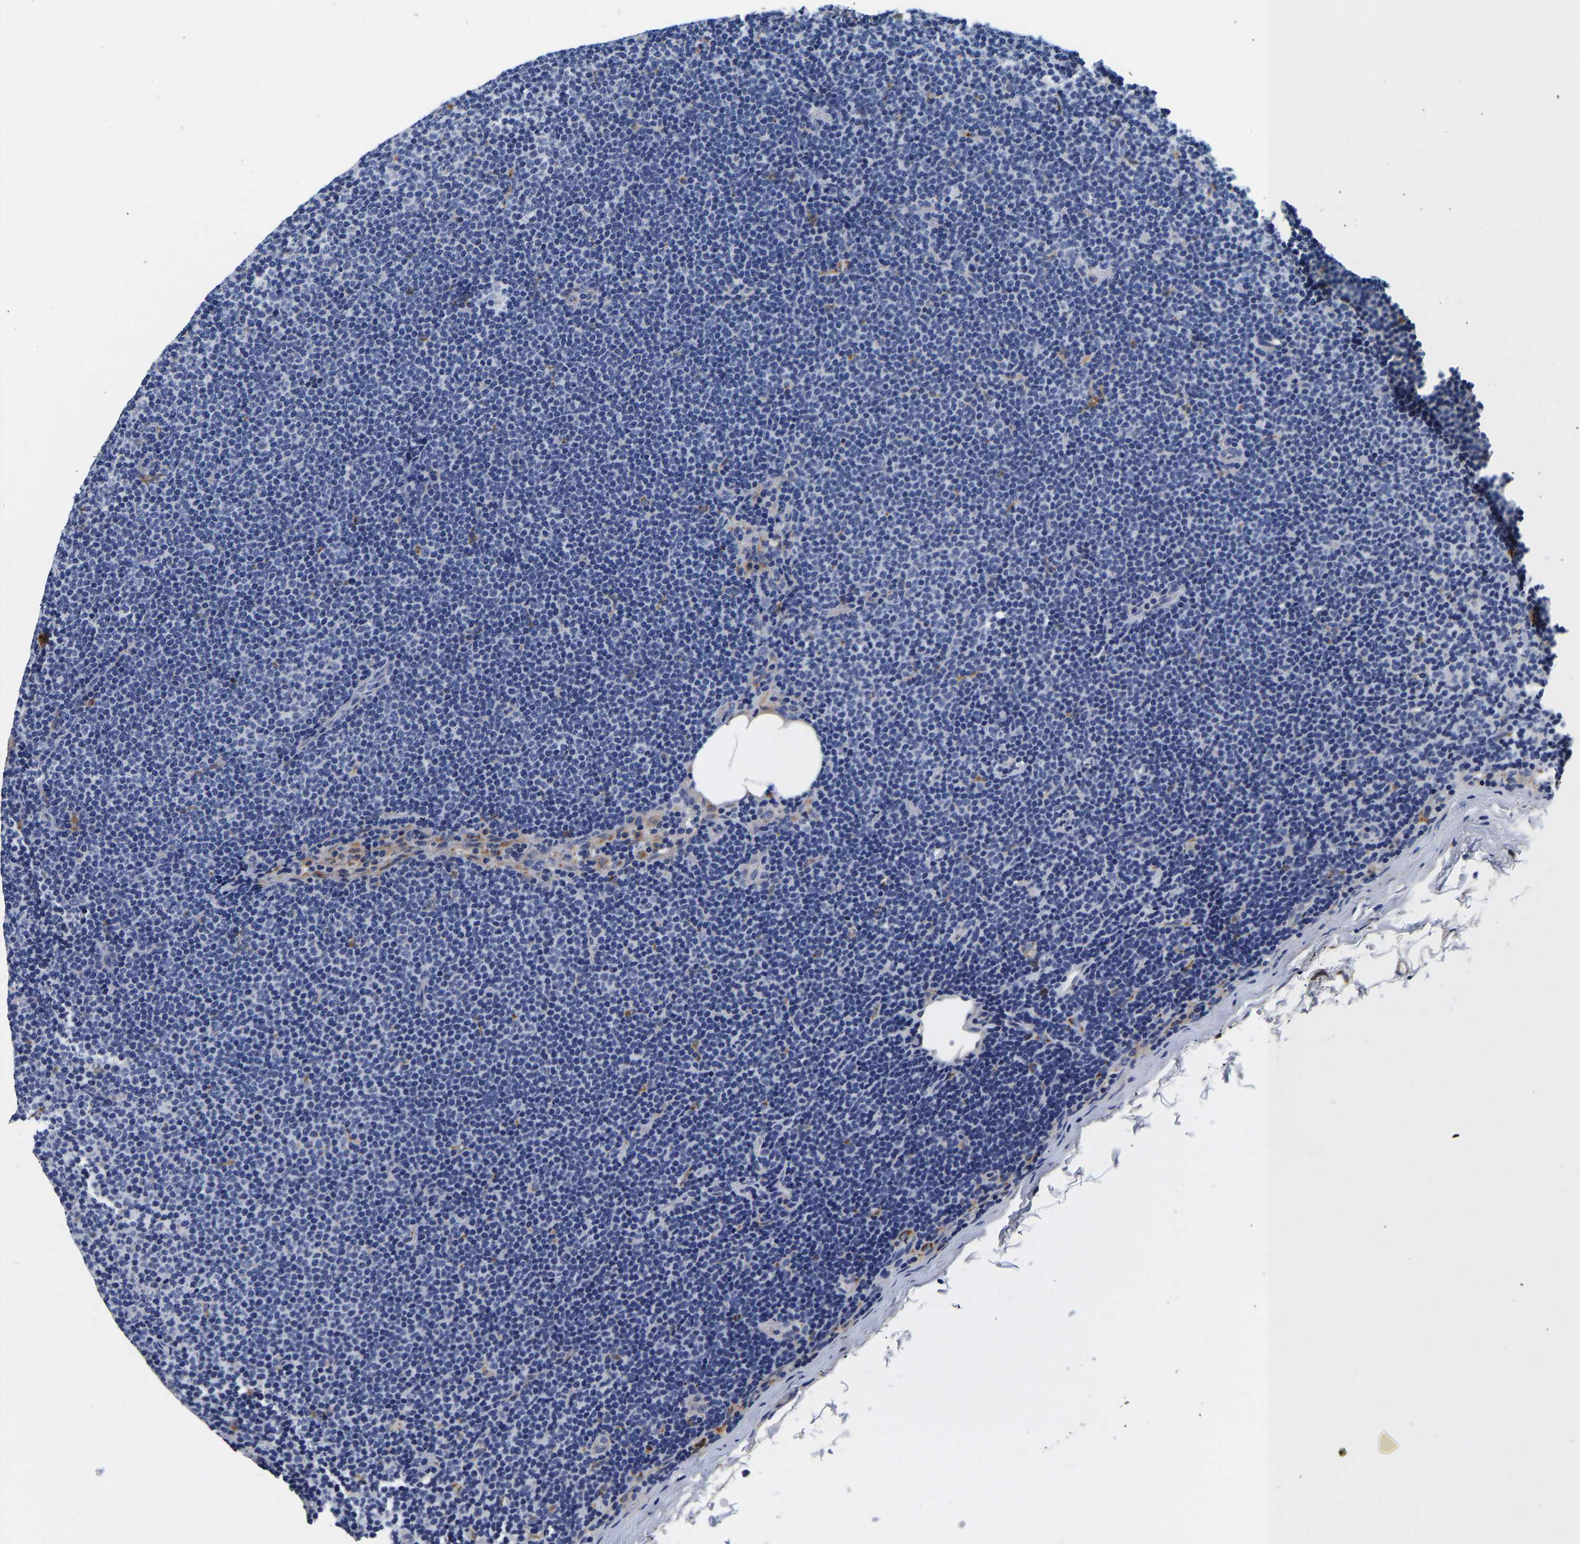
{"staining": {"intensity": "negative", "quantity": "none", "location": "none"}, "tissue": "lymphoma", "cell_type": "Tumor cells", "image_type": "cancer", "snomed": [{"axis": "morphology", "description": "Malignant lymphoma, non-Hodgkin's type, Low grade"}, {"axis": "topography", "description": "Lymph node"}], "caption": "Lymphoma was stained to show a protein in brown. There is no significant staining in tumor cells.", "gene": "GRN", "patient": {"sex": "female", "age": 53}}